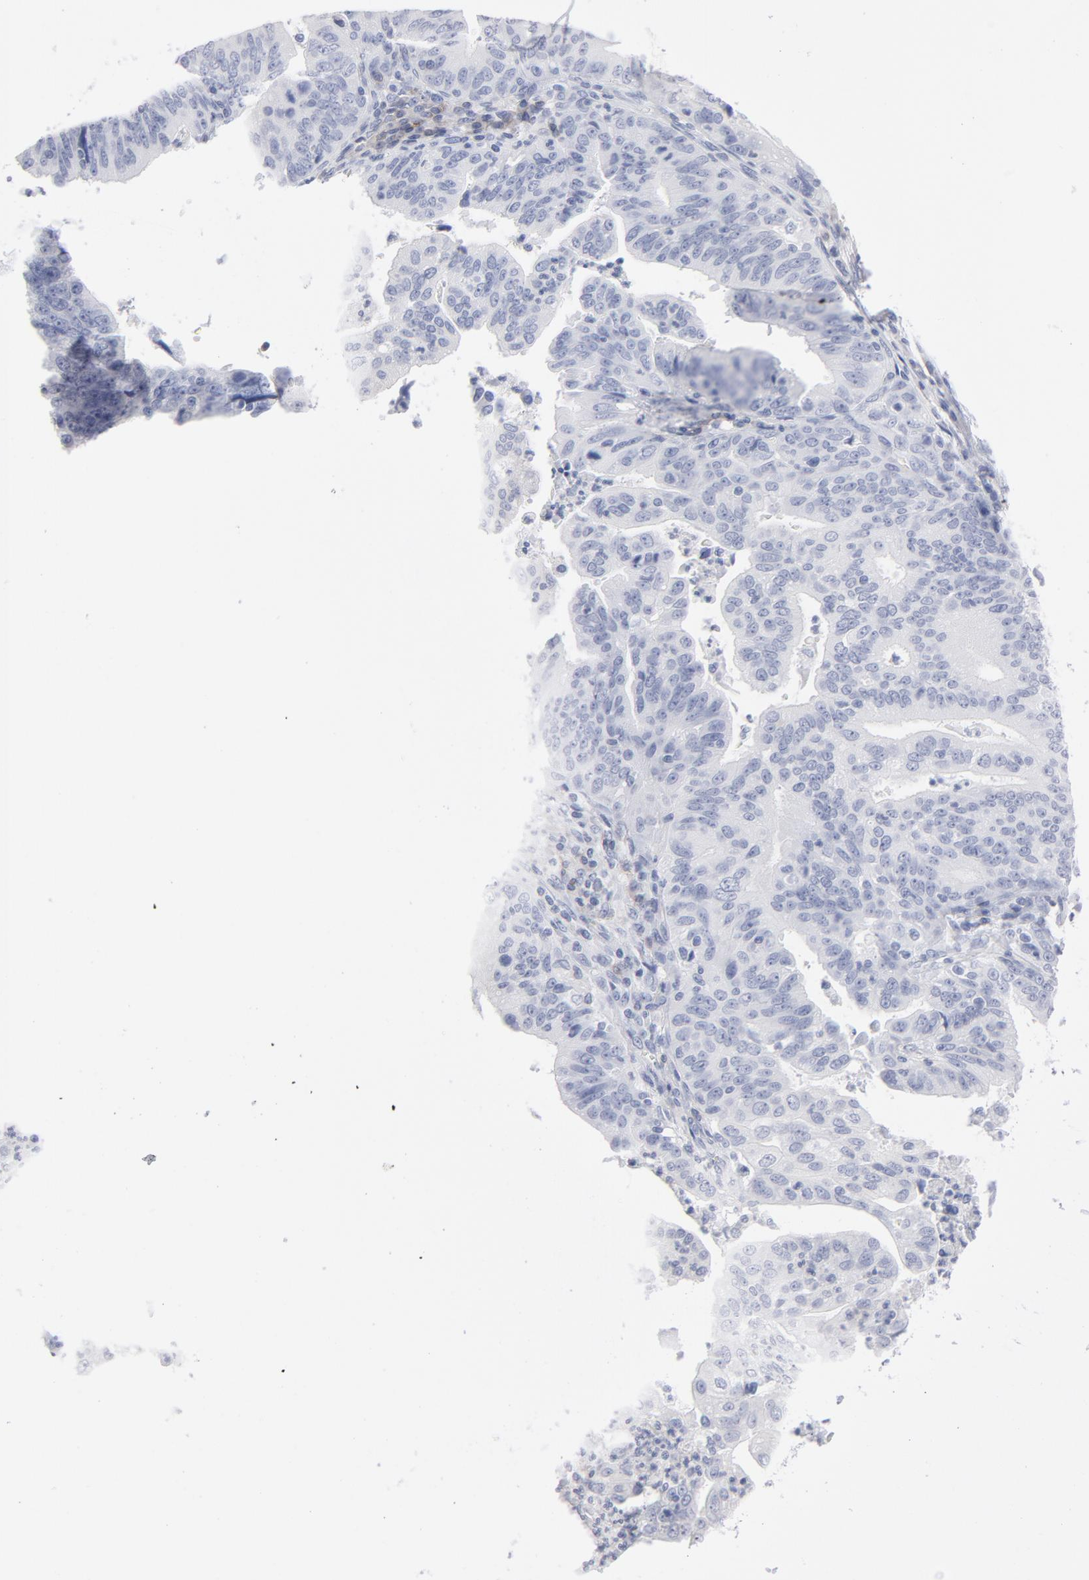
{"staining": {"intensity": "negative", "quantity": "none", "location": "none"}, "tissue": "stomach cancer", "cell_type": "Tumor cells", "image_type": "cancer", "snomed": [{"axis": "morphology", "description": "Adenocarcinoma, NOS"}, {"axis": "topography", "description": "Stomach, upper"}], "caption": "Immunohistochemistry micrograph of neoplastic tissue: human stomach cancer (adenocarcinoma) stained with DAB (3,3'-diaminobenzidine) shows no significant protein expression in tumor cells.", "gene": "P2RY8", "patient": {"sex": "female", "age": 50}}